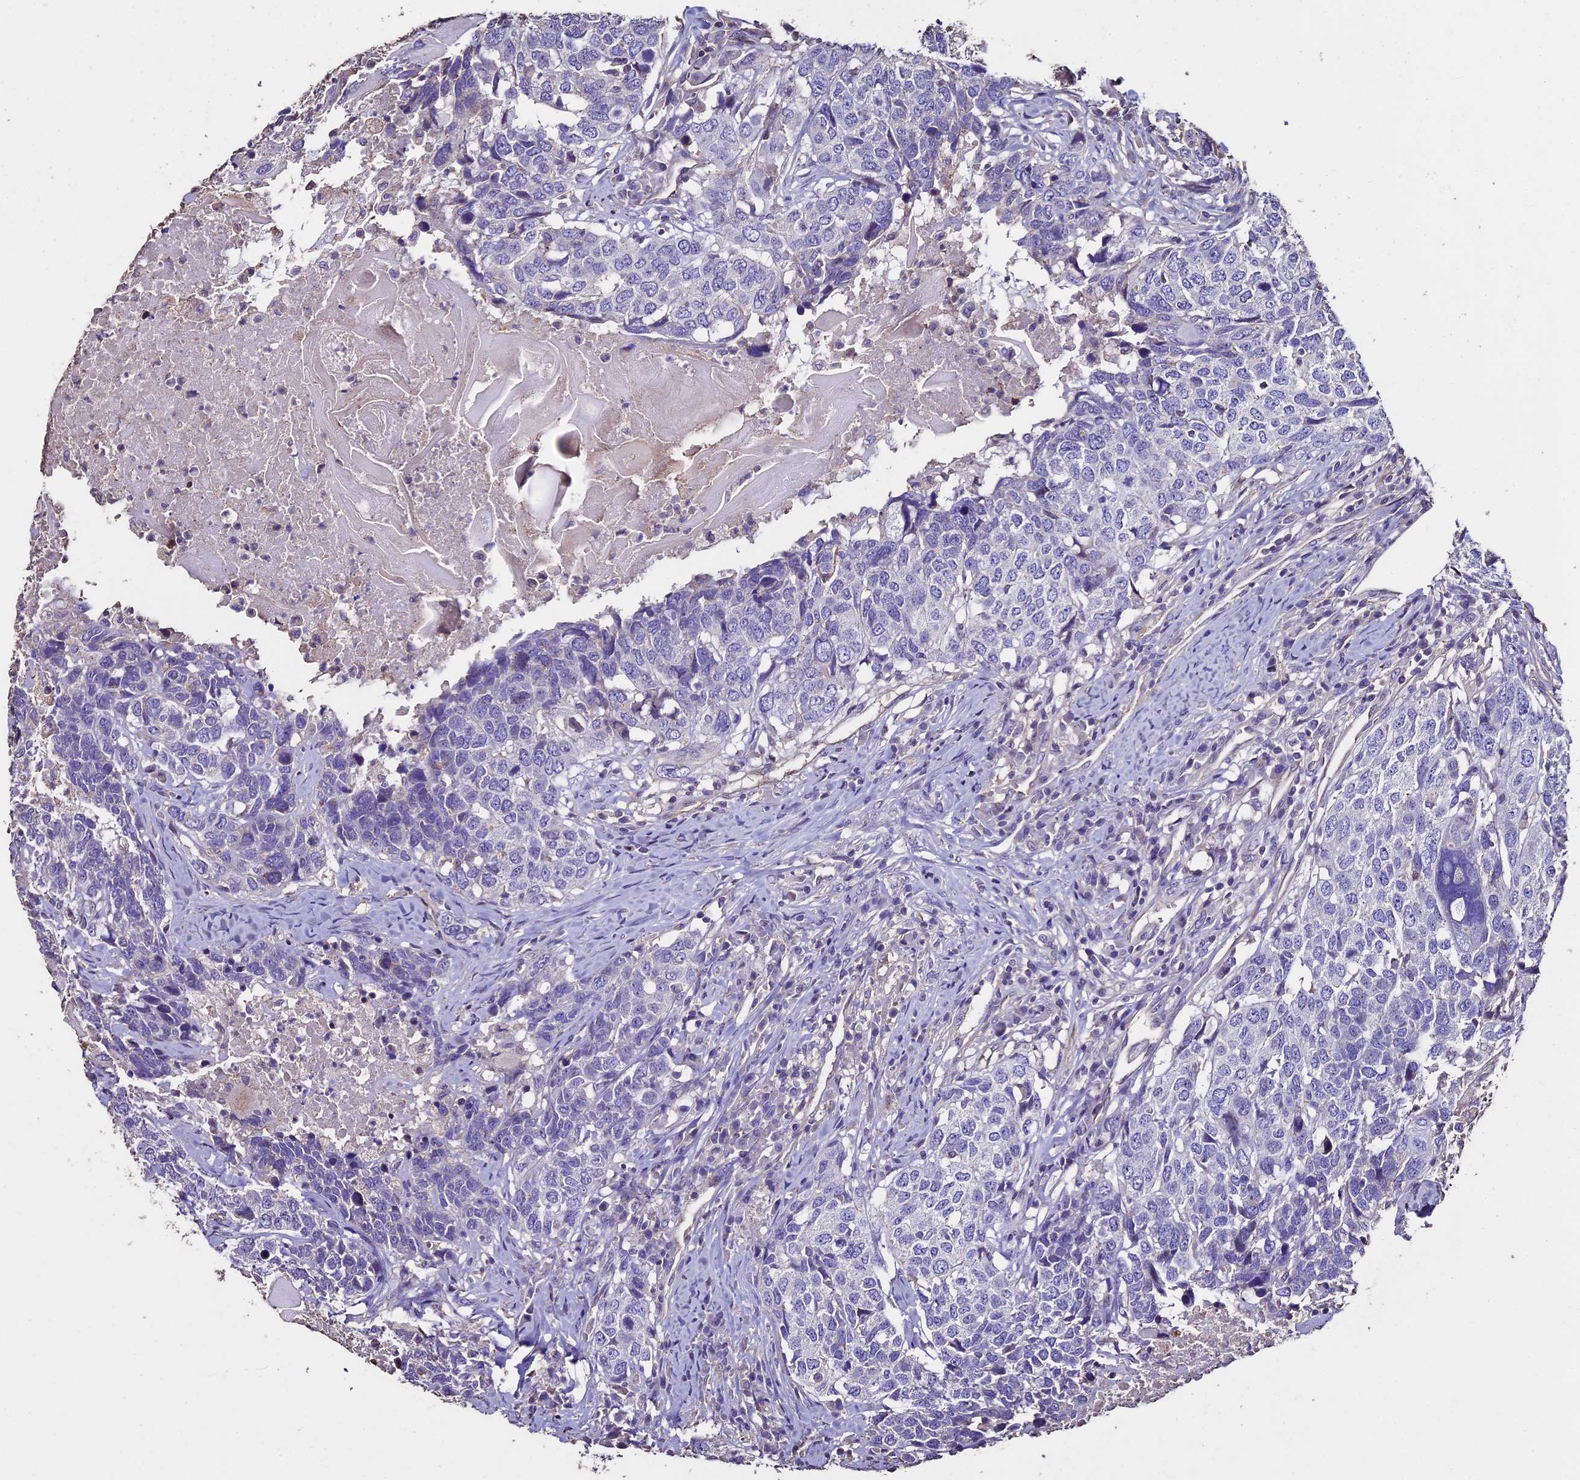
{"staining": {"intensity": "negative", "quantity": "none", "location": "none"}, "tissue": "head and neck cancer", "cell_type": "Tumor cells", "image_type": "cancer", "snomed": [{"axis": "morphology", "description": "Squamous cell carcinoma, NOS"}, {"axis": "topography", "description": "Head-Neck"}], "caption": "Human head and neck cancer stained for a protein using immunohistochemistry reveals no expression in tumor cells.", "gene": "USB1", "patient": {"sex": "male", "age": 66}}